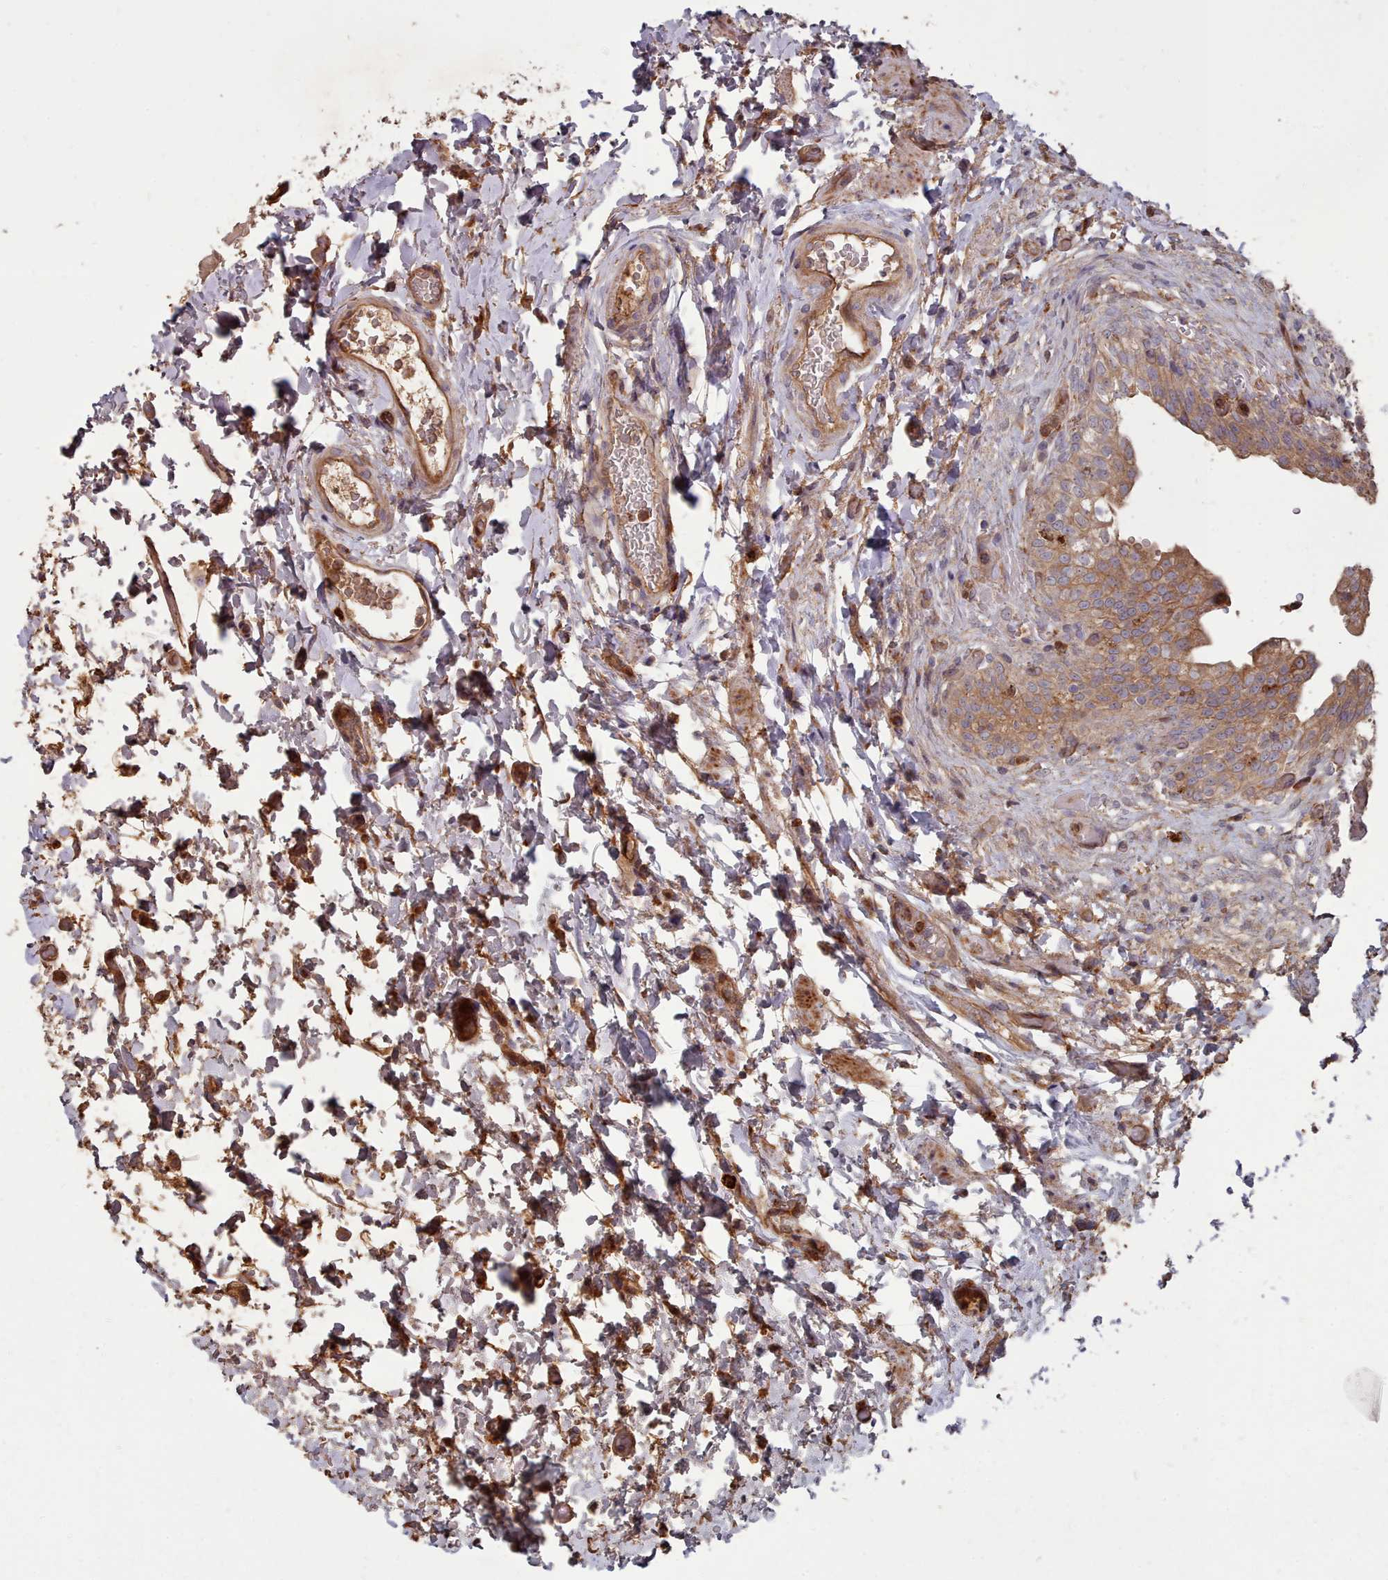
{"staining": {"intensity": "moderate", "quantity": ">75%", "location": "cytoplasmic/membranous"}, "tissue": "urinary bladder", "cell_type": "Urothelial cells", "image_type": "normal", "snomed": [{"axis": "morphology", "description": "Normal tissue, NOS"}, {"axis": "topography", "description": "Urinary bladder"}], "caption": "Protein analysis of normal urinary bladder shows moderate cytoplasmic/membranous expression in approximately >75% of urothelial cells. Nuclei are stained in blue.", "gene": "THSD7B", "patient": {"sex": "male", "age": 69}}